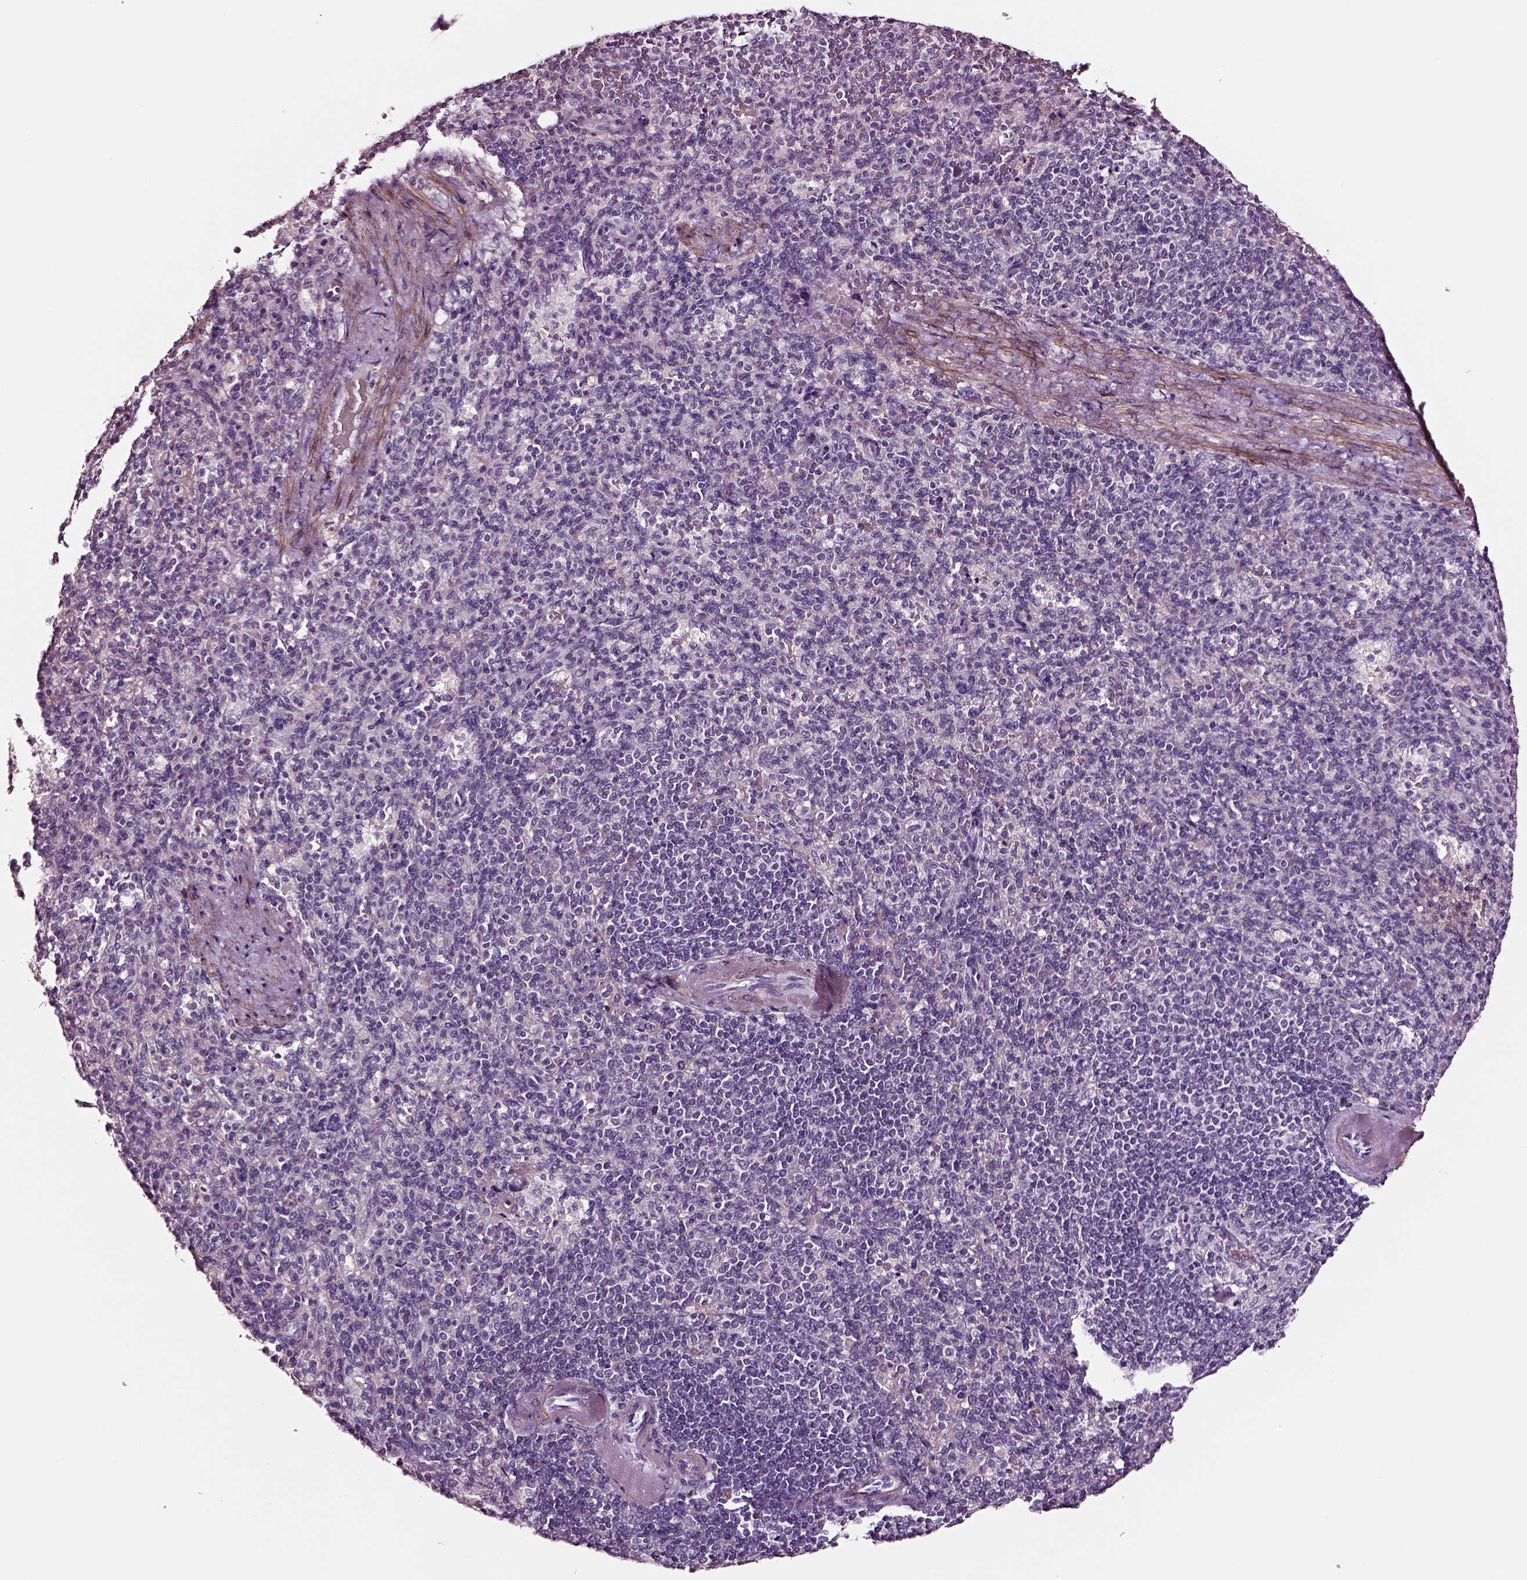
{"staining": {"intensity": "negative", "quantity": "none", "location": "none"}, "tissue": "spleen", "cell_type": "Cells in red pulp", "image_type": "normal", "snomed": [{"axis": "morphology", "description": "Normal tissue, NOS"}, {"axis": "topography", "description": "Spleen"}], "caption": "This micrograph is of normal spleen stained with IHC to label a protein in brown with the nuclei are counter-stained blue. There is no expression in cells in red pulp. (Brightfield microscopy of DAB (3,3'-diaminobenzidine) immunohistochemistry (IHC) at high magnification).", "gene": "SOX10", "patient": {"sex": "female", "age": 74}}